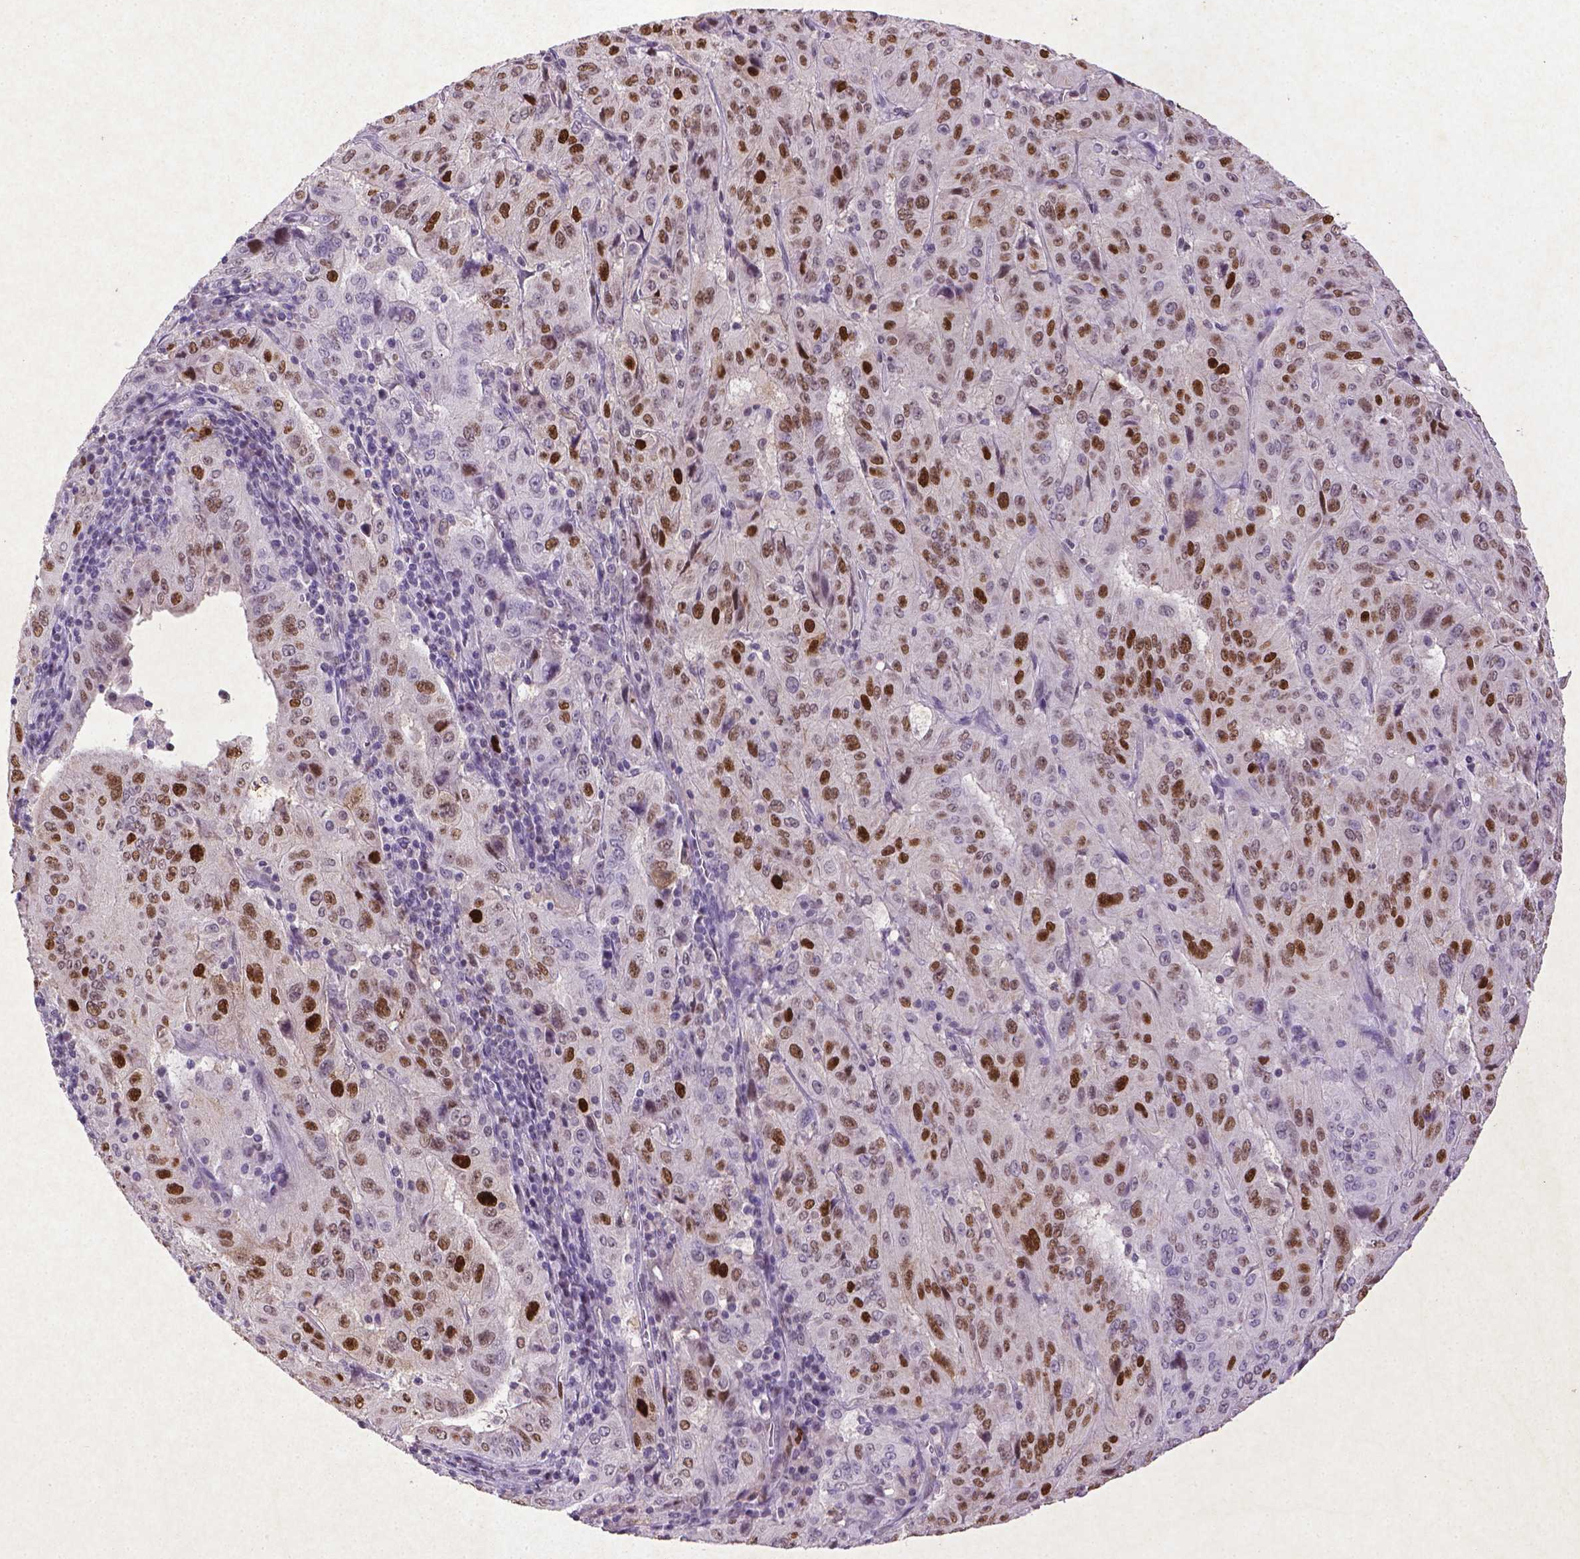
{"staining": {"intensity": "strong", "quantity": "25%-75%", "location": "nuclear"}, "tissue": "pancreatic cancer", "cell_type": "Tumor cells", "image_type": "cancer", "snomed": [{"axis": "morphology", "description": "Adenocarcinoma, NOS"}, {"axis": "topography", "description": "Pancreas"}], "caption": "Protein expression analysis of human pancreatic cancer reveals strong nuclear expression in about 25%-75% of tumor cells.", "gene": "CDKN1A", "patient": {"sex": "male", "age": 63}}